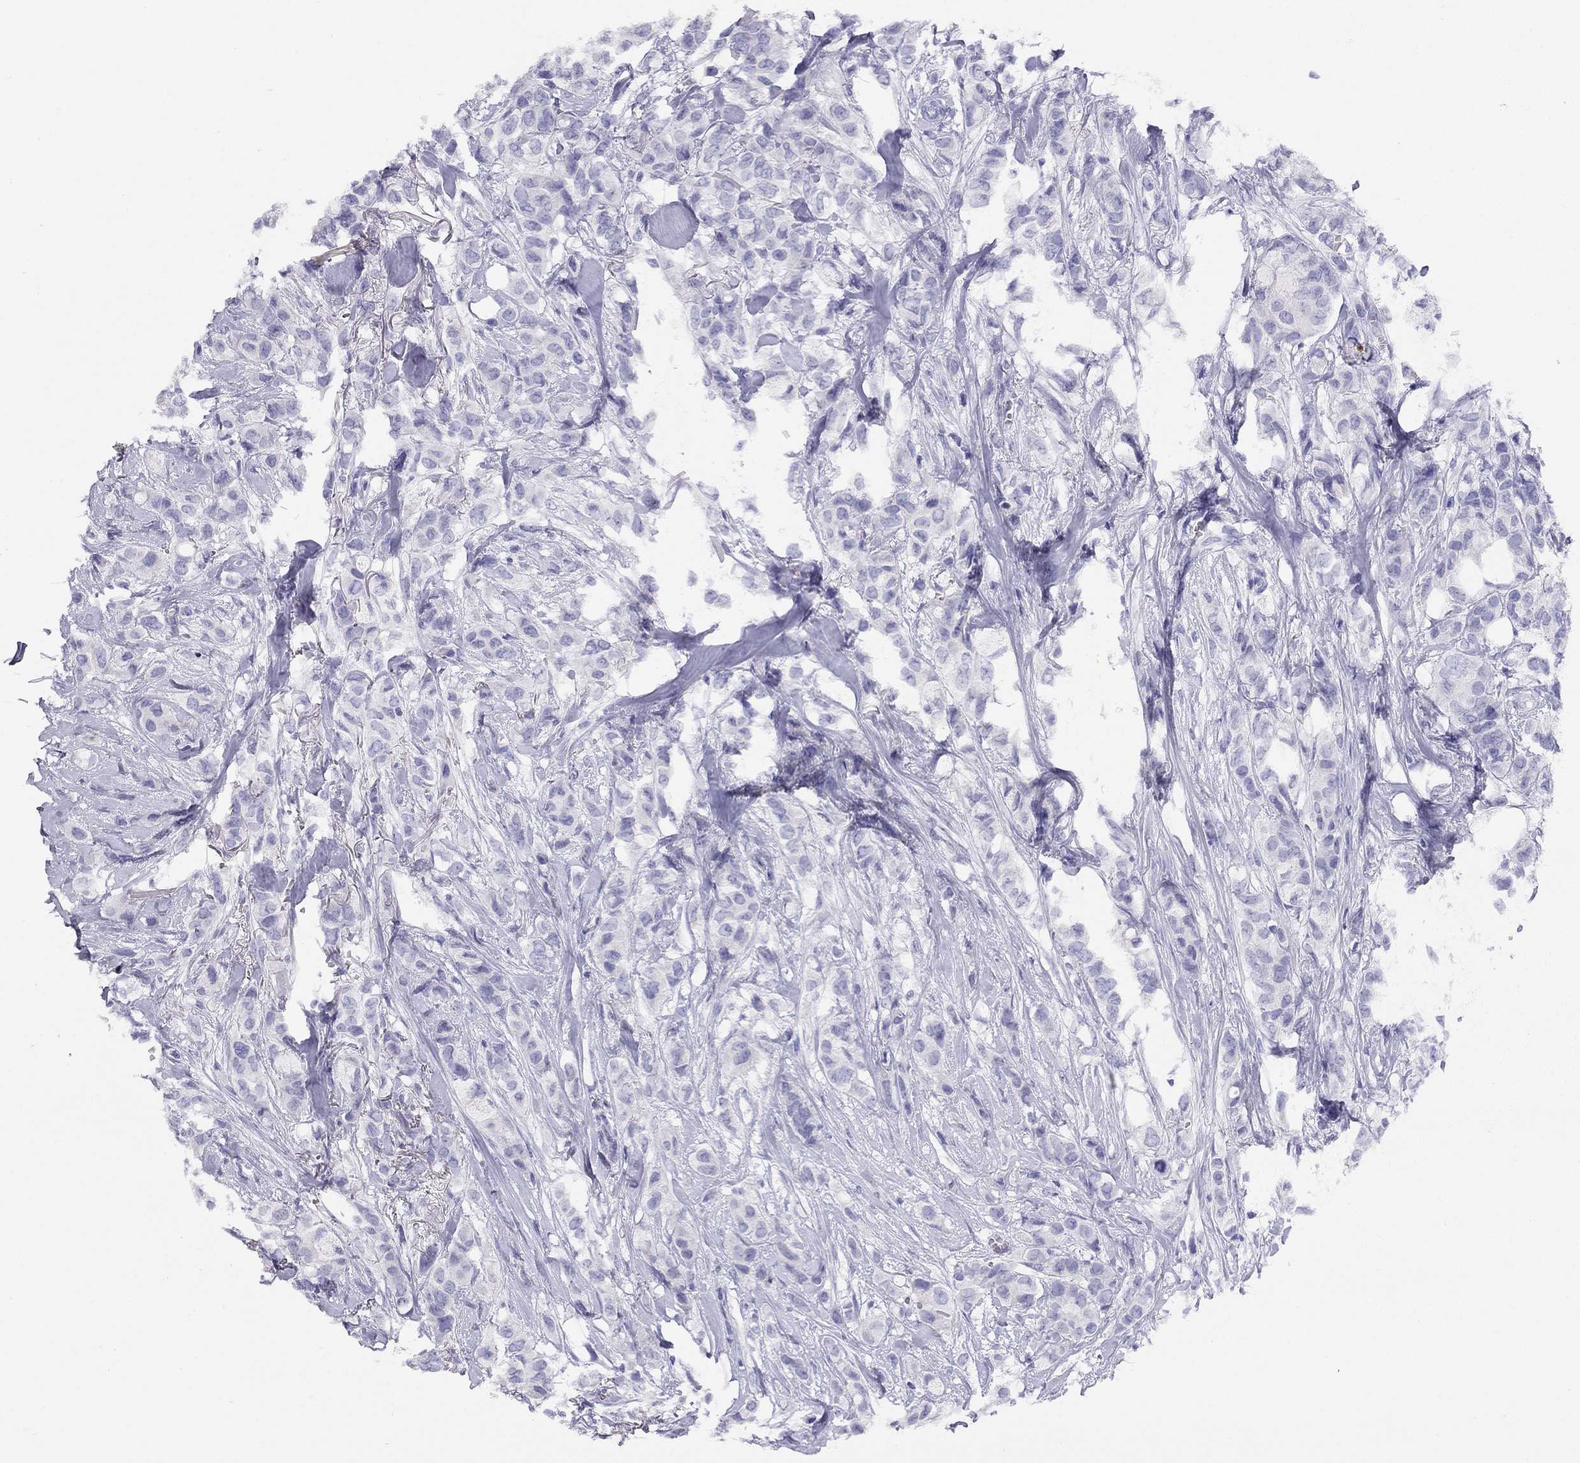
{"staining": {"intensity": "negative", "quantity": "none", "location": "none"}, "tissue": "breast cancer", "cell_type": "Tumor cells", "image_type": "cancer", "snomed": [{"axis": "morphology", "description": "Duct carcinoma"}, {"axis": "topography", "description": "Breast"}], "caption": "Invasive ductal carcinoma (breast) stained for a protein using IHC reveals no staining tumor cells.", "gene": "LRIT2", "patient": {"sex": "female", "age": 85}}